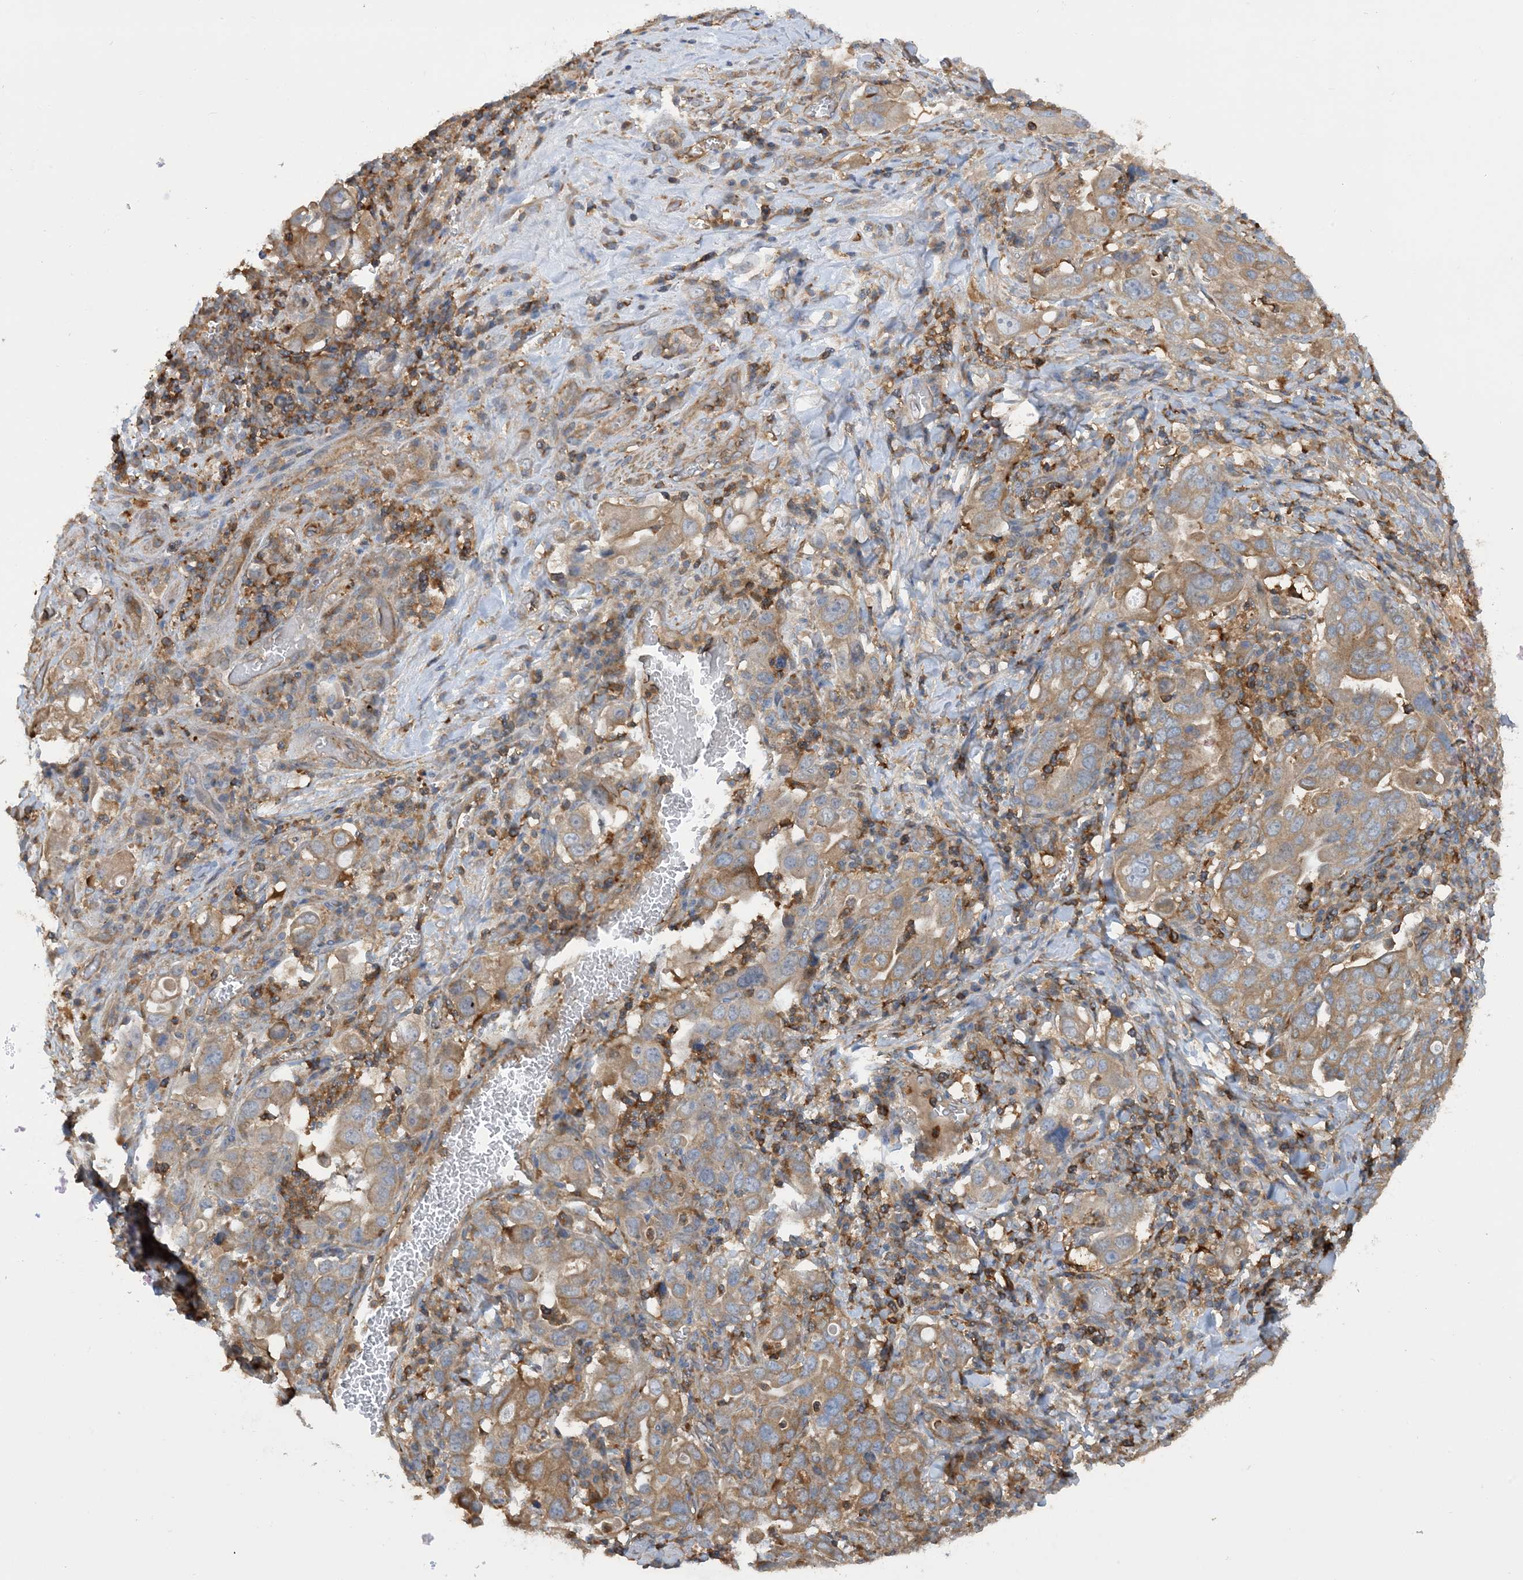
{"staining": {"intensity": "moderate", "quantity": ">75%", "location": "cytoplasmic/membranous"}, "tissue": "stomach cancer", "cell_type": "Tumor cells", "image_type": "cancer", "snomed": [{"axis": "morphology", "description": "Adenocarcinoma, NOS"}, {"axis": "topography", "description": "Stomach, upper"}], "caption": "Moderate cytoplasmic/membranous staining for a protein is identified in approximately >75% of tumor cells of adenocarcinoma (stomach) using immunohistochemistry (IHC).", "gene": "SFMBT2", "patient": {"sex": "male", "age": 62}}